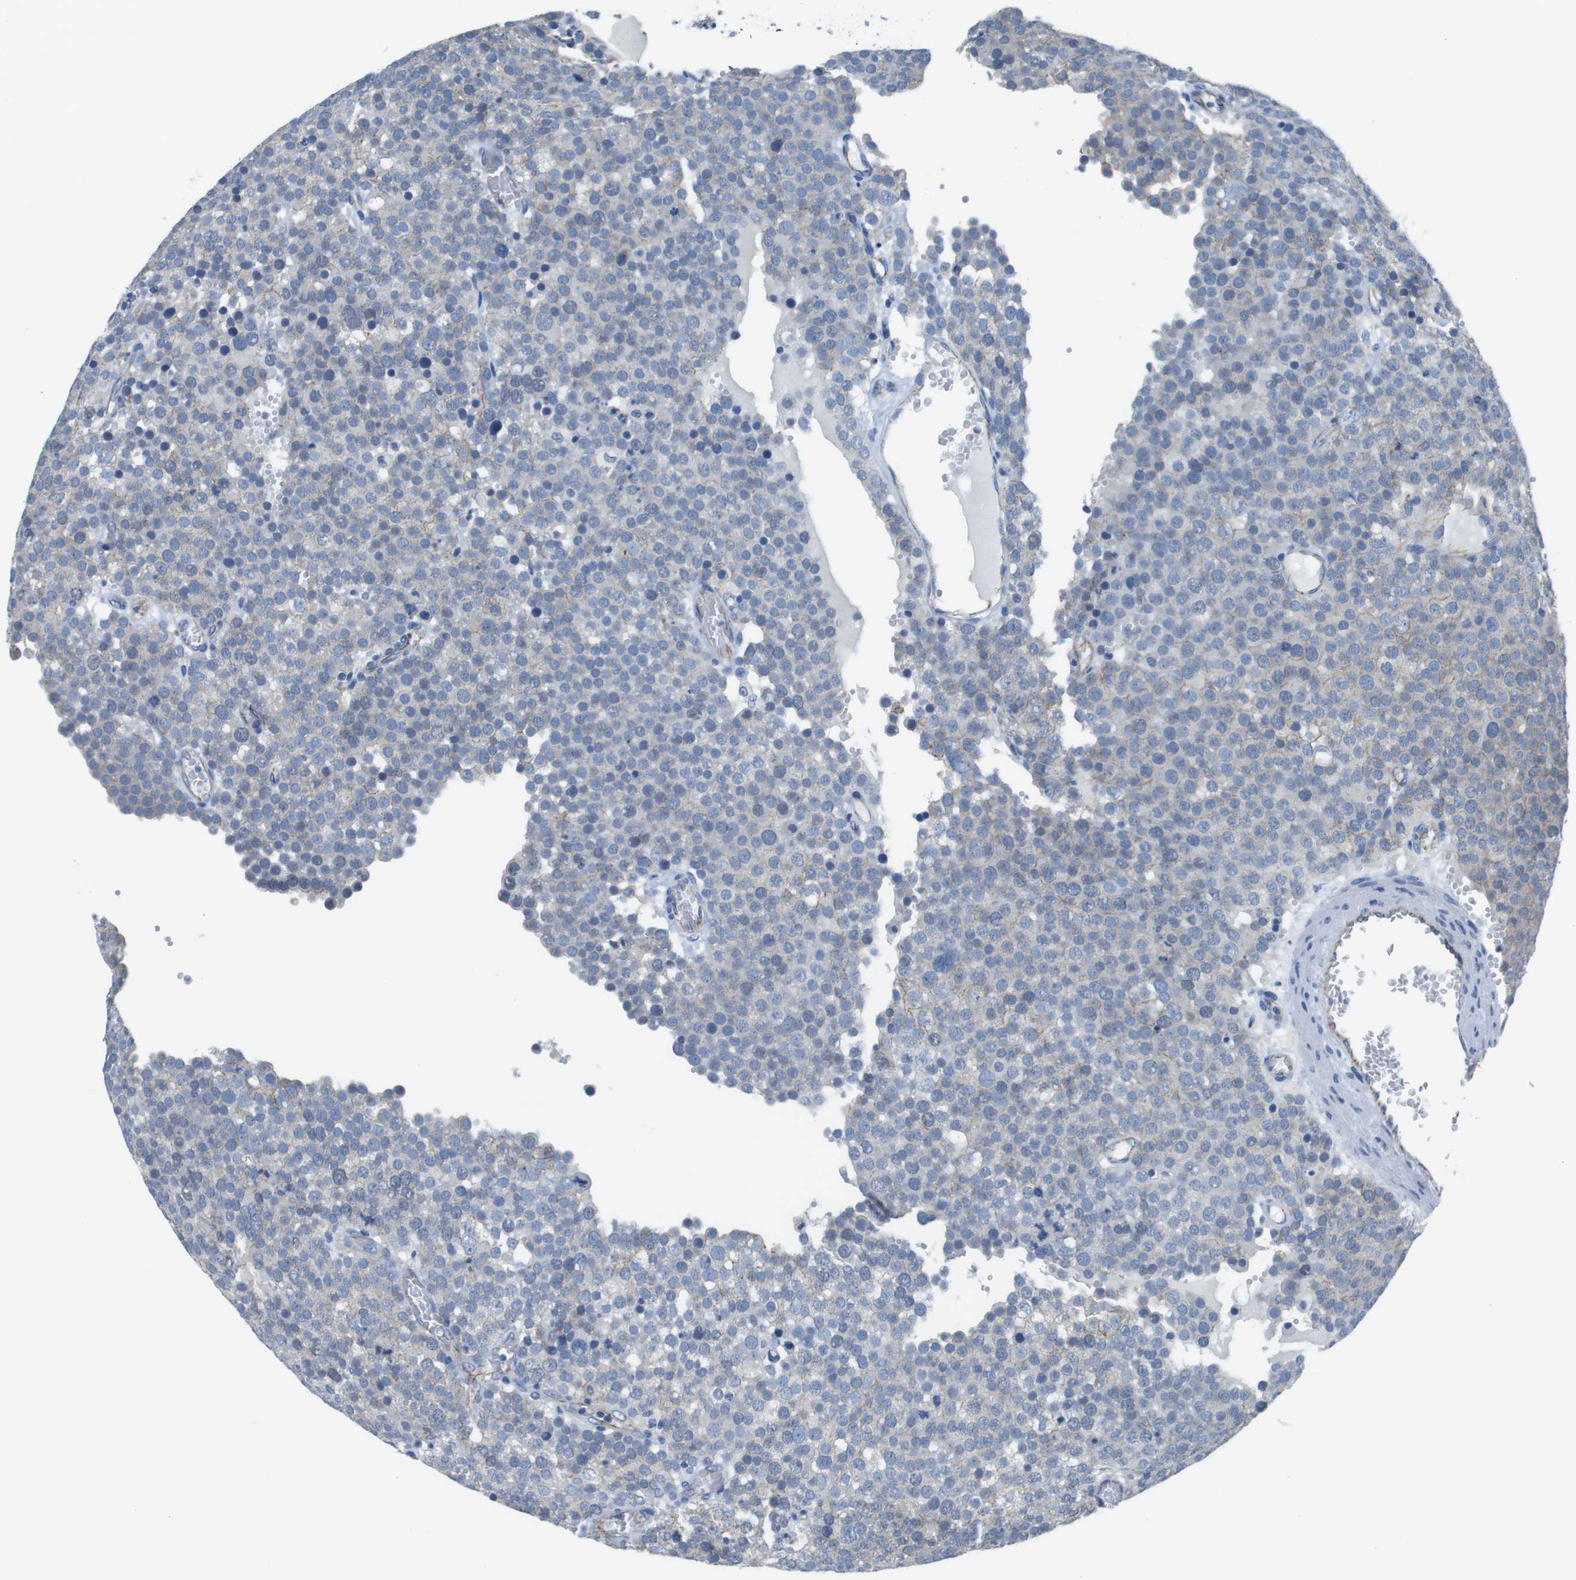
{"staining": {"intensity": "weak", "quantity": "<25%", "location": "cytoplasmic/membranous"}, "tissue": "testis cancer", "cell_type": "Tumor cells", "image_type": "cancer", "snomed": [{"axis": "morphology", "description": "Normal tissue, NOS"}, {"axis": "morphology", "description": "Seminoma, NOS"}, {"axis": "topography", "description": "Testis"}], "caption": "Human seminoma (testis) stained for a protein using IHC exhibits no expression in tumor cells.", "gene": "SLC6A6", "patient": {"sex": "male", "age": 71}}